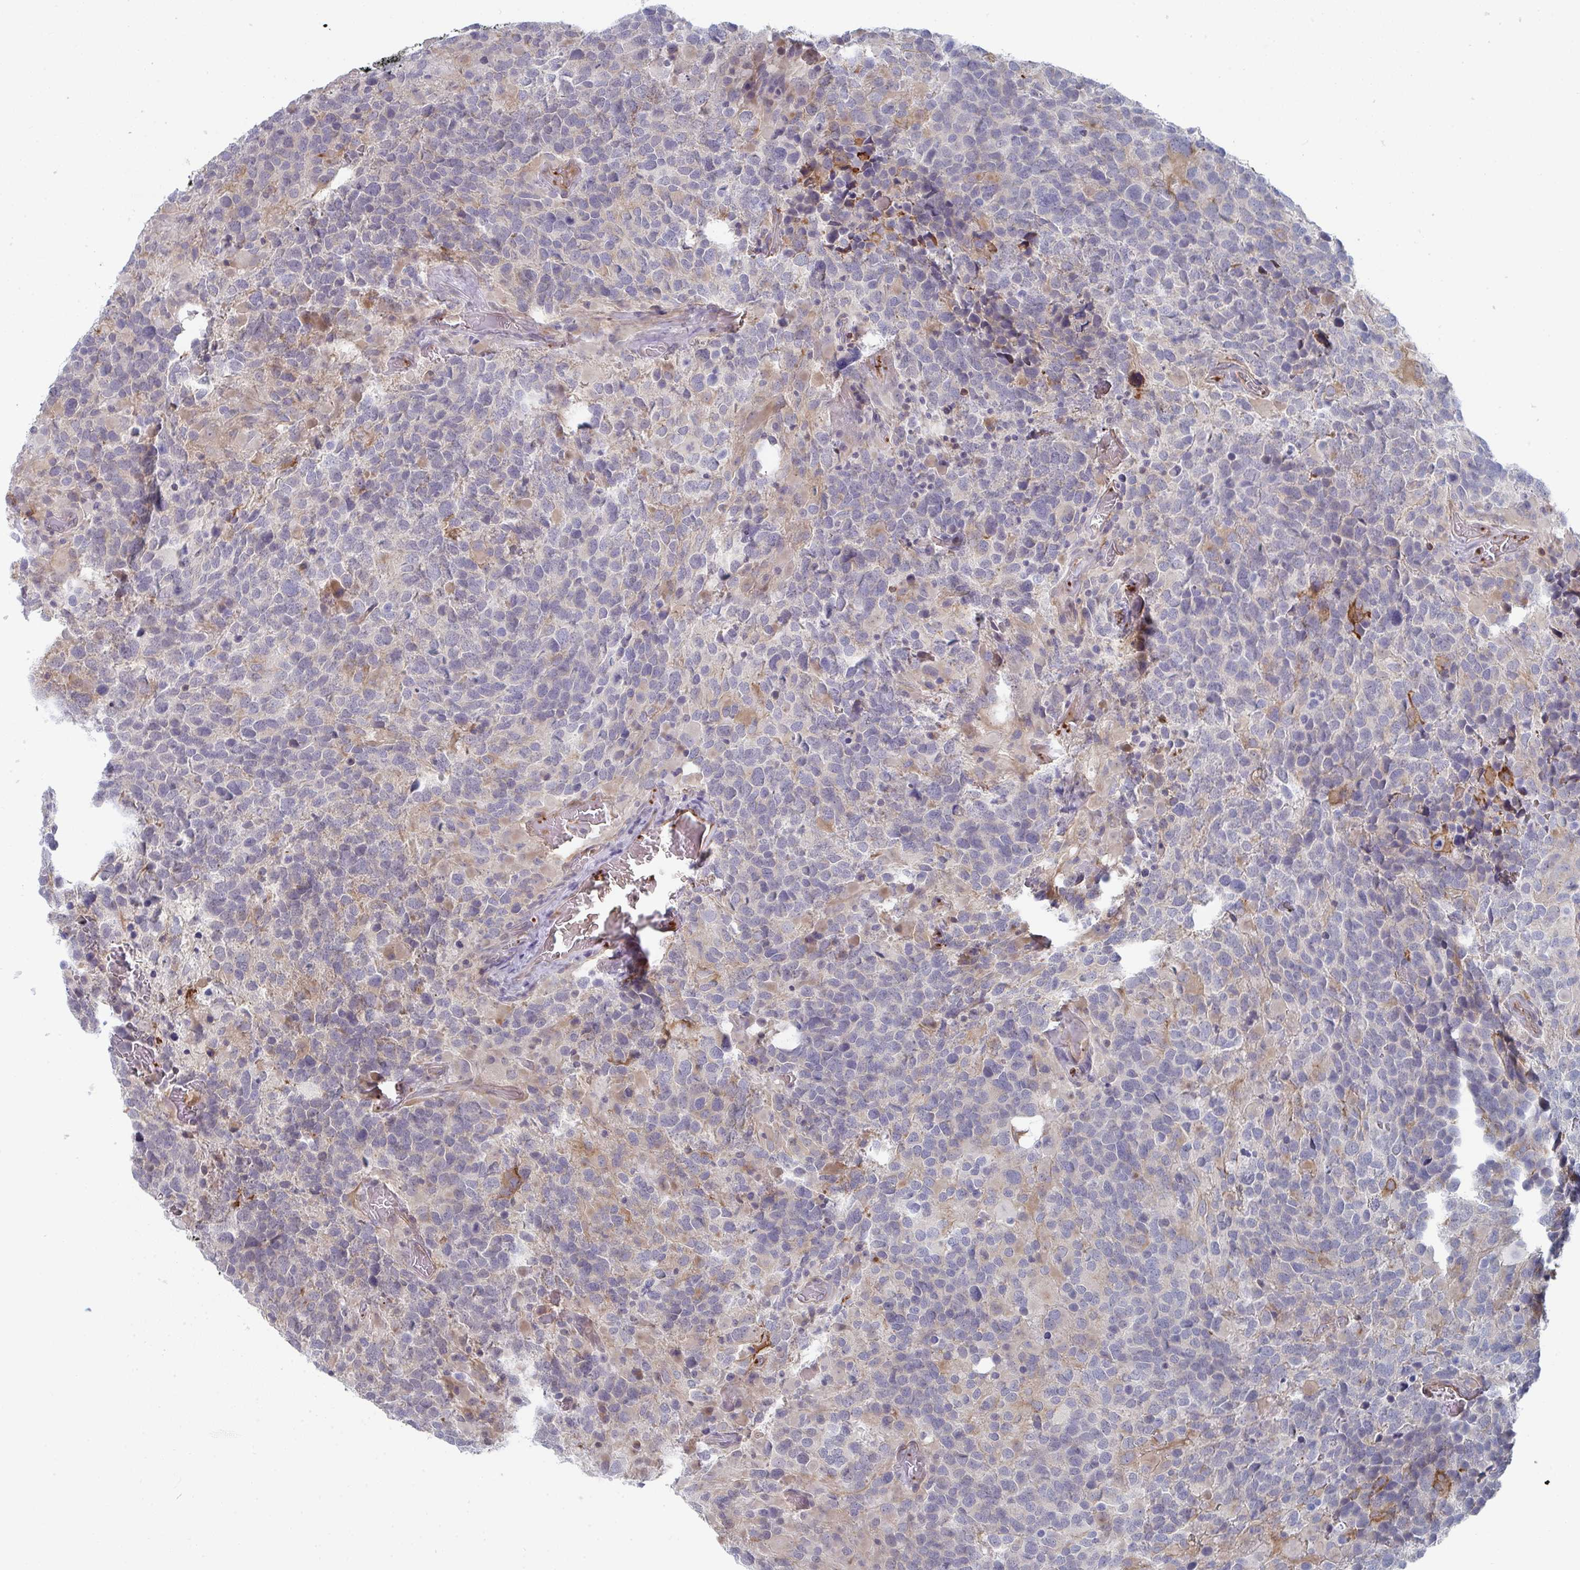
{"staining": {"intensity": "negative", "quantity": "none", "location": "none"}, "tissue": "glioma", "cell_type": "Tumor cells", "image_type": "cancer", "snomed": [{"axis": "morphology", "description": "Glioma, malignant, High grade"}, {"axis": "topography", "description": "Brain"}], "caption": "Immunohistochemistry micrograph of neoplastic tissue: glioma stained with DAB demonstrates no significant protein staining in tumor cells.", "gene": "NEURL4", "patient": {"sex": "female", "age": 40}}